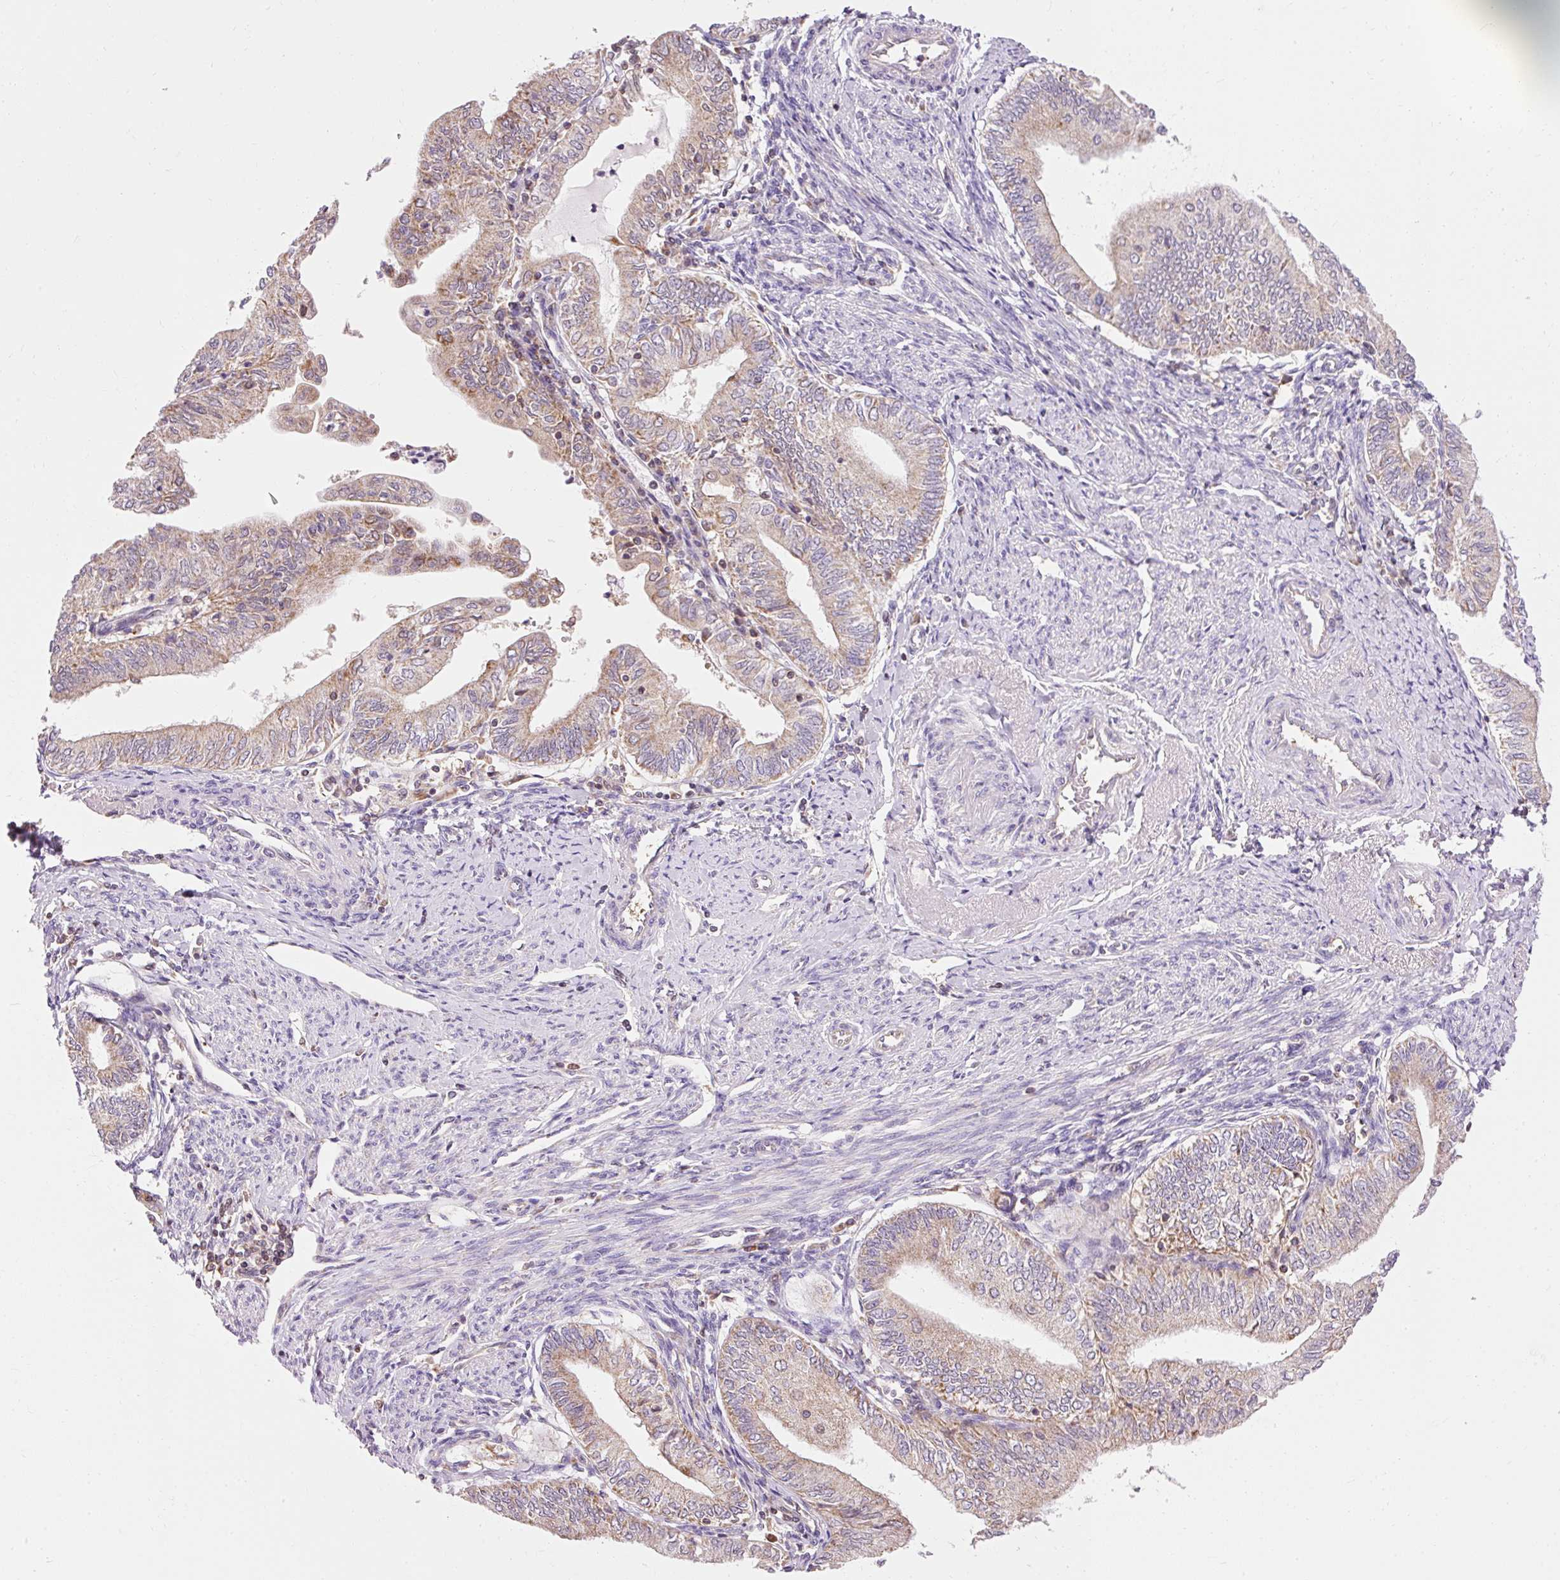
{"staining": {"intensity": "weak", "quantity": ">75%", "location": "cytoplasmic/membranous"}, "tissue": "endometrial cancer", "cell_type": "Tumor cells", "image_type": "cancer", "snomed": [{"axis": "morphology", "description": "Adenocarcinoma, NOS"}, {"axis": "topography", "description": "Endometrium"}], "caption": "Human adenocarcinoma (endometrial) stained with a brown dye exhibits weak cytoplasmic/membranous positive expression in approximately >75% of tumor cells.", "gene": "IMMT", "patient": {"sex": "female", "age": 66}}